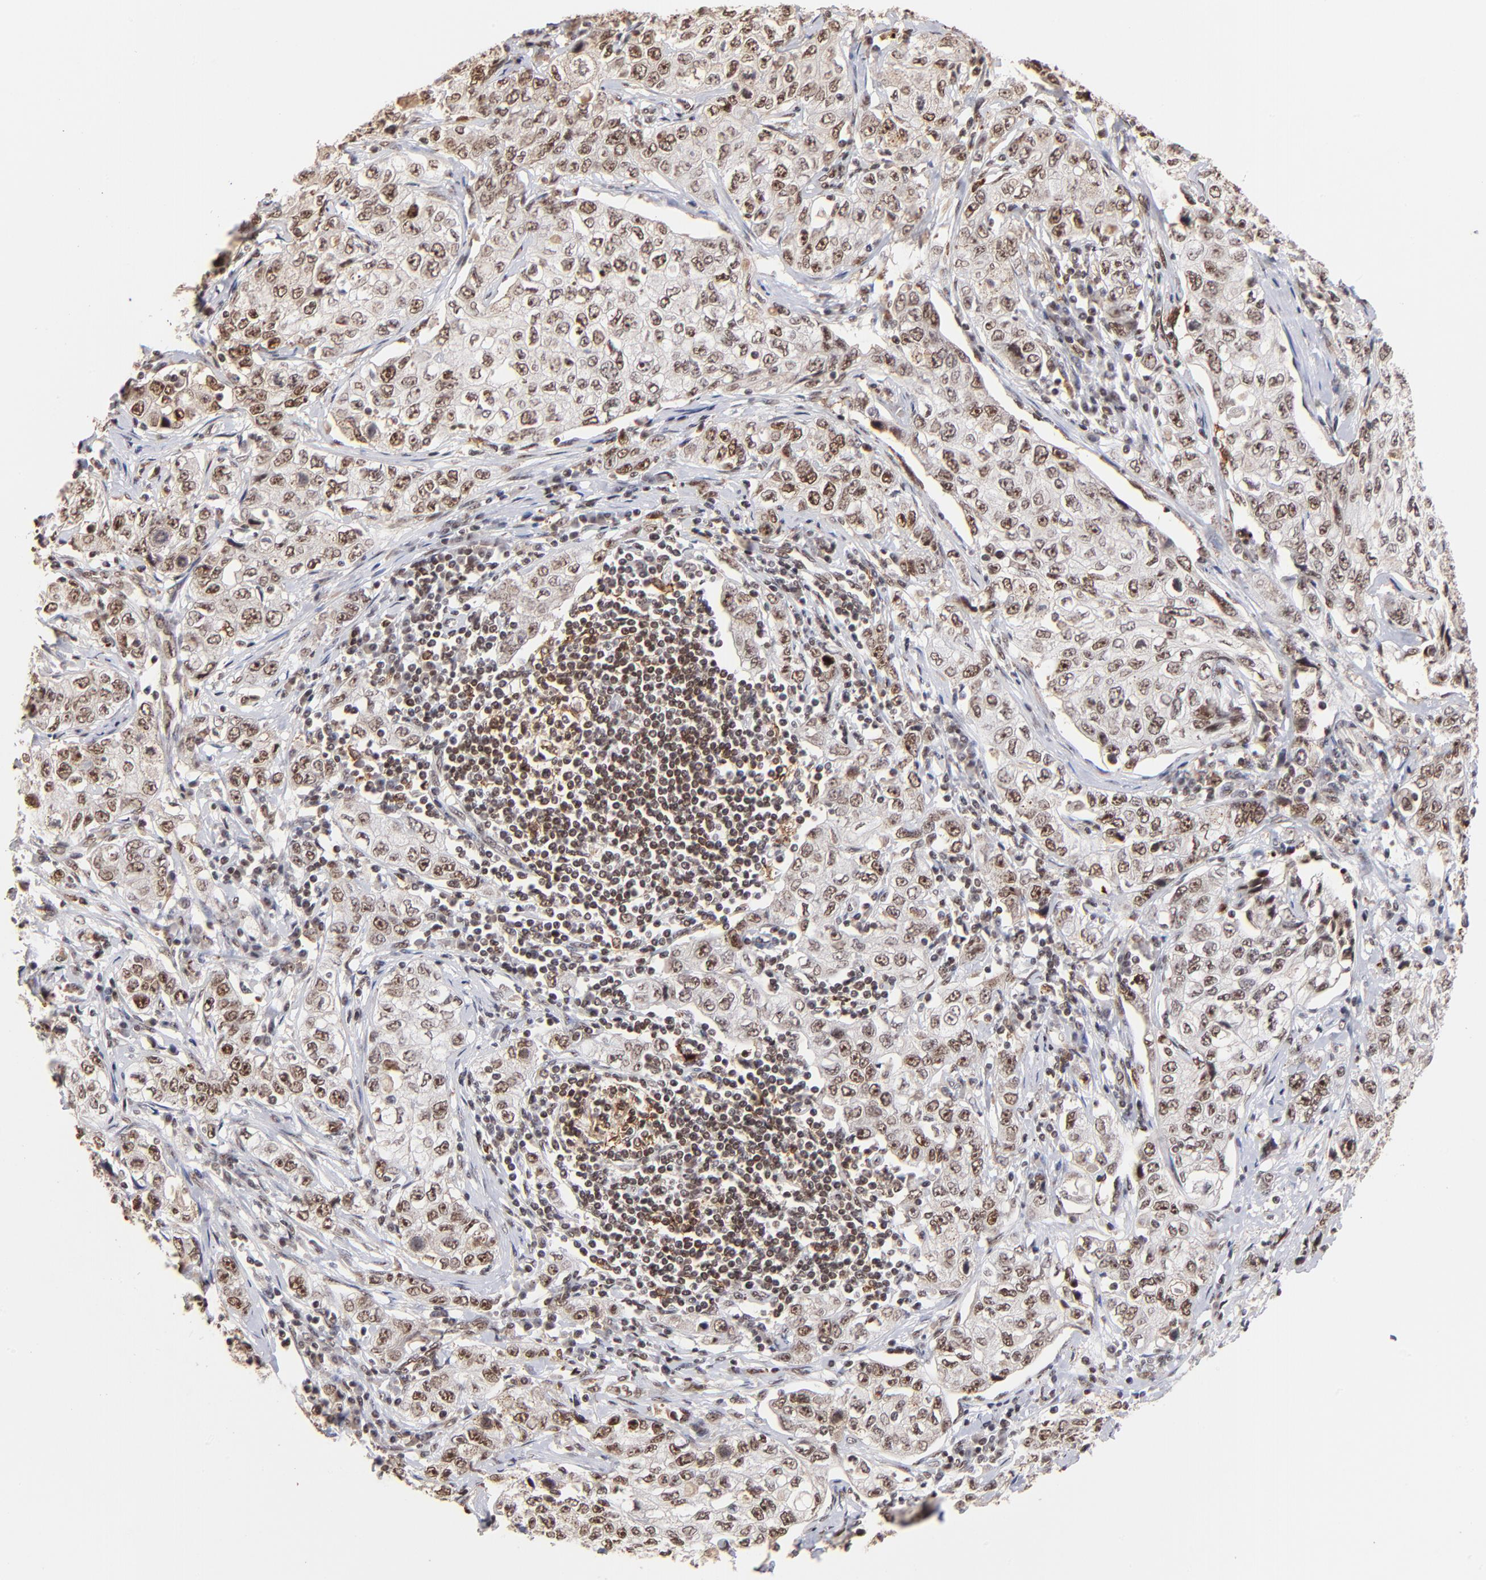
{"staining": {"intensity": "moderate", "quantity": ">75%", "location": "nuclear"}, "tissue": "stomach cancer", "cell_type": "Tumor cells", "image_type": "cancer", "snomed": [{"axis": "morphology", "description": "Adenocarcinoma, NOS"}, {"axis": "topography", "description": "Stomach"}], "caption": "Stomach adenocarcinoma stained with DAB (3,3'-diaminobenzidine) immunohistochemistry displays medium levels of moderate nuclear staining in approximately >75% of tumor cells.", "gene": "ZNF146", "patient": {"sex": "male", "age": 48}}